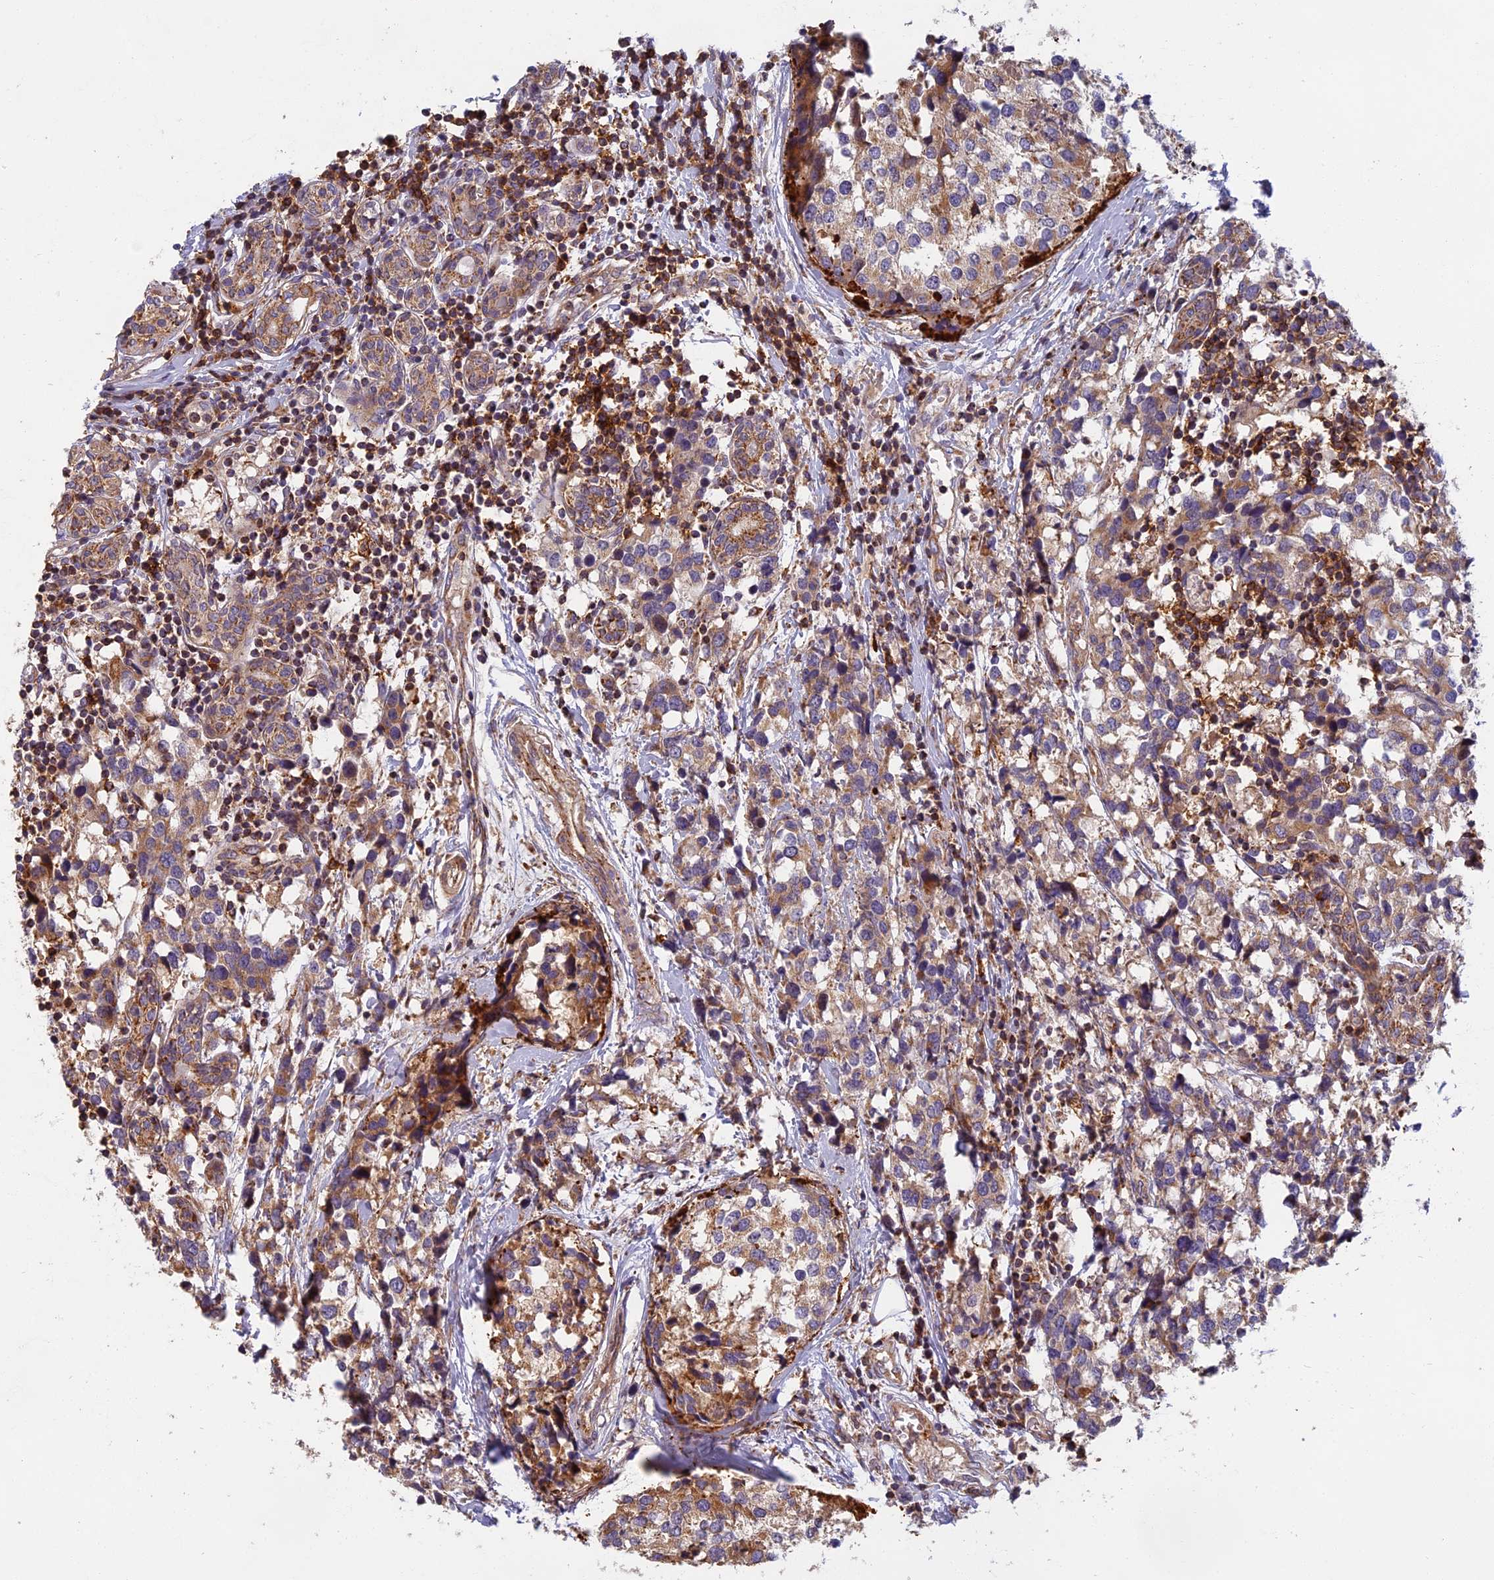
{"staining": {"intensity": "weak", "quantity": ">75%", "location": "cytoplasmic/membranous"}, "tissue": "breast cancer", "cell_type": "Tumor cells", "image_type": "cancer", "snomed": [{"axis": "morphology", "description": "Lobular carcinoma"}, {"axis": "topography", "description": "Breast"}], "caption": "Immunohistochemistry (DAB) staining of lobular carcinoma (breast) shows weak cytoplasmic/membranous protein positivity in about >75% of tumor cells.", "gene": "EDAR", "patient": {"sex": "female", "age": 59}}